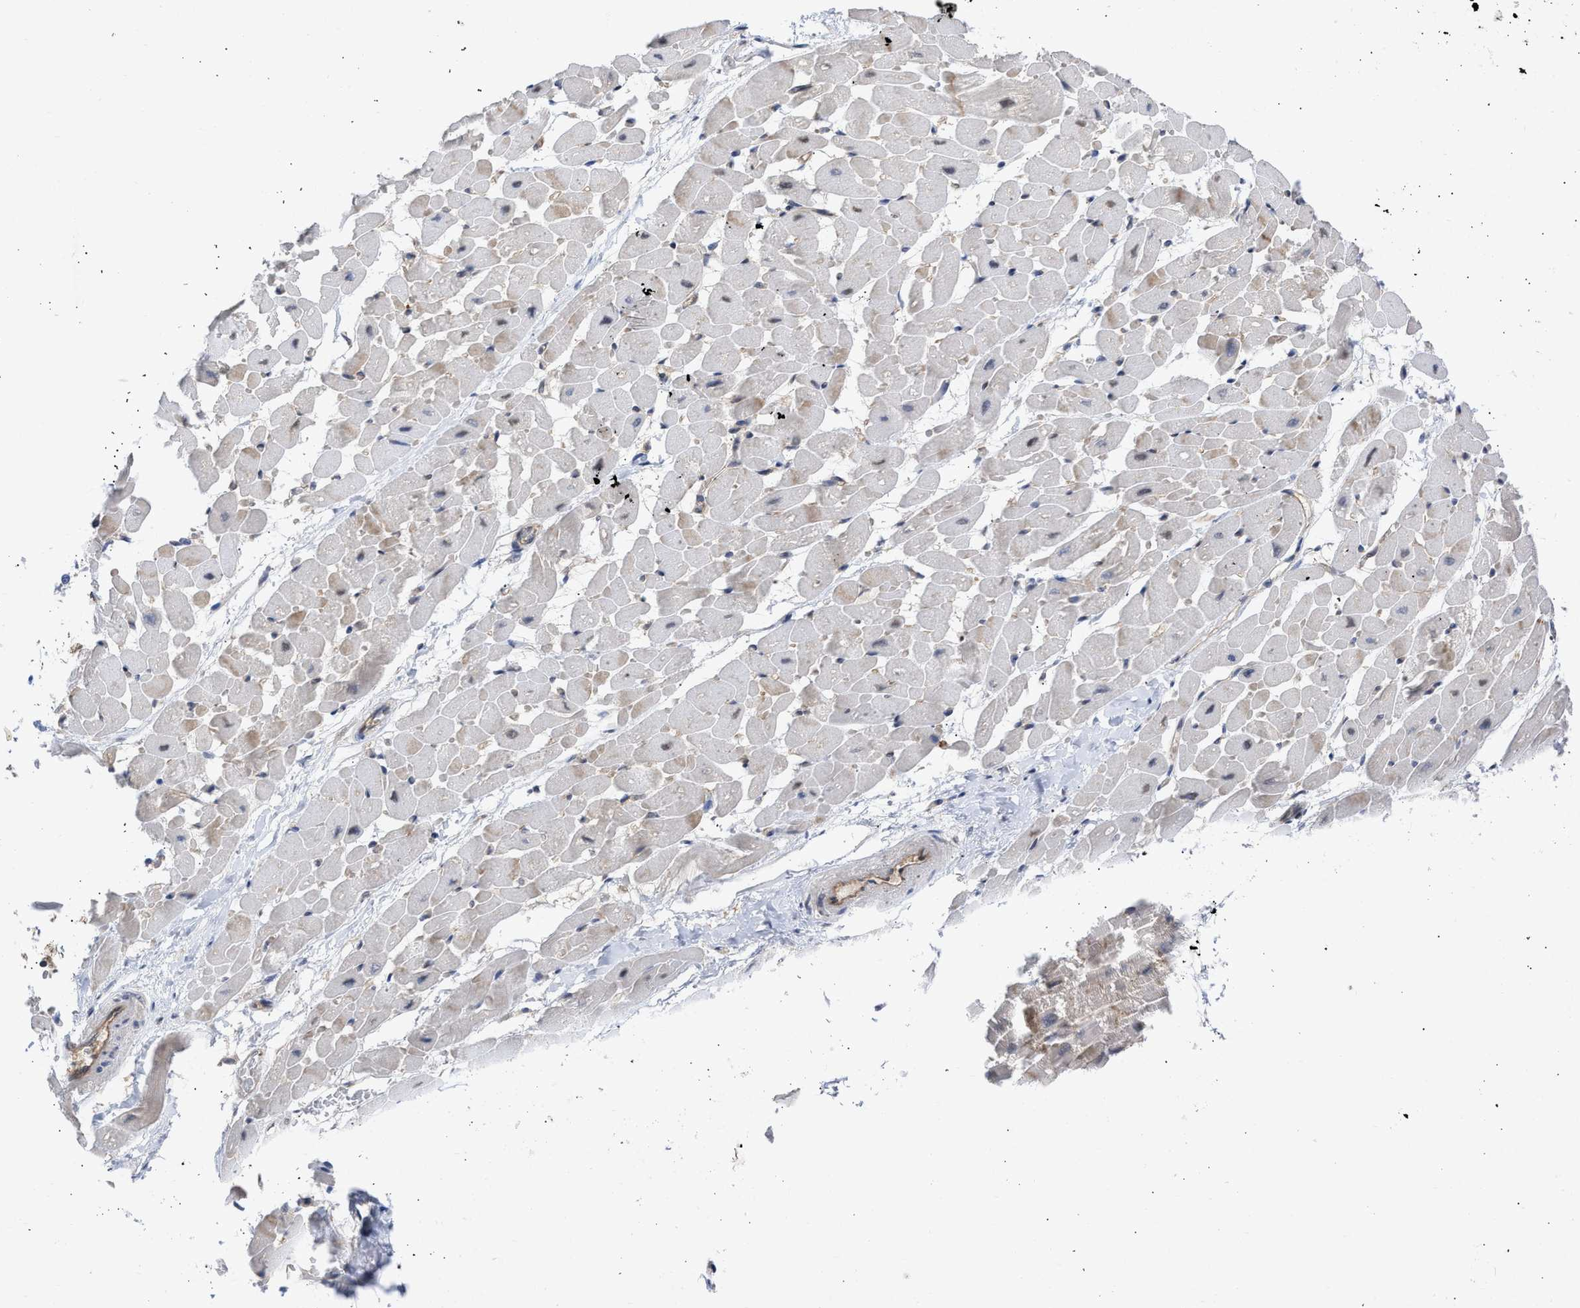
{"staining": {"intensity": "weak", "quantity": "25%-75%", "location": "cytoplasmic/membranous"}, "tissue": "heart muscle", "cell_type": "Cardiomyocytes", "image_type": "normal", "snomed": [{"axis": "morphology", "description": "Normal tissue, NOS"}, {"axis": "topography", "description": "Heart"}], "caption": "IHC photomicrograph of unremarkable heart muscle: human heart muscle stained using IHC displays low levels of weak protein expression localized specifically in the cytoplasmic/membranous of cardiomyocytes, appearing as a cytoplasmic/membranous brown color.", "gene": "THRA", "patient": {"sex": "male", "age": 45}}